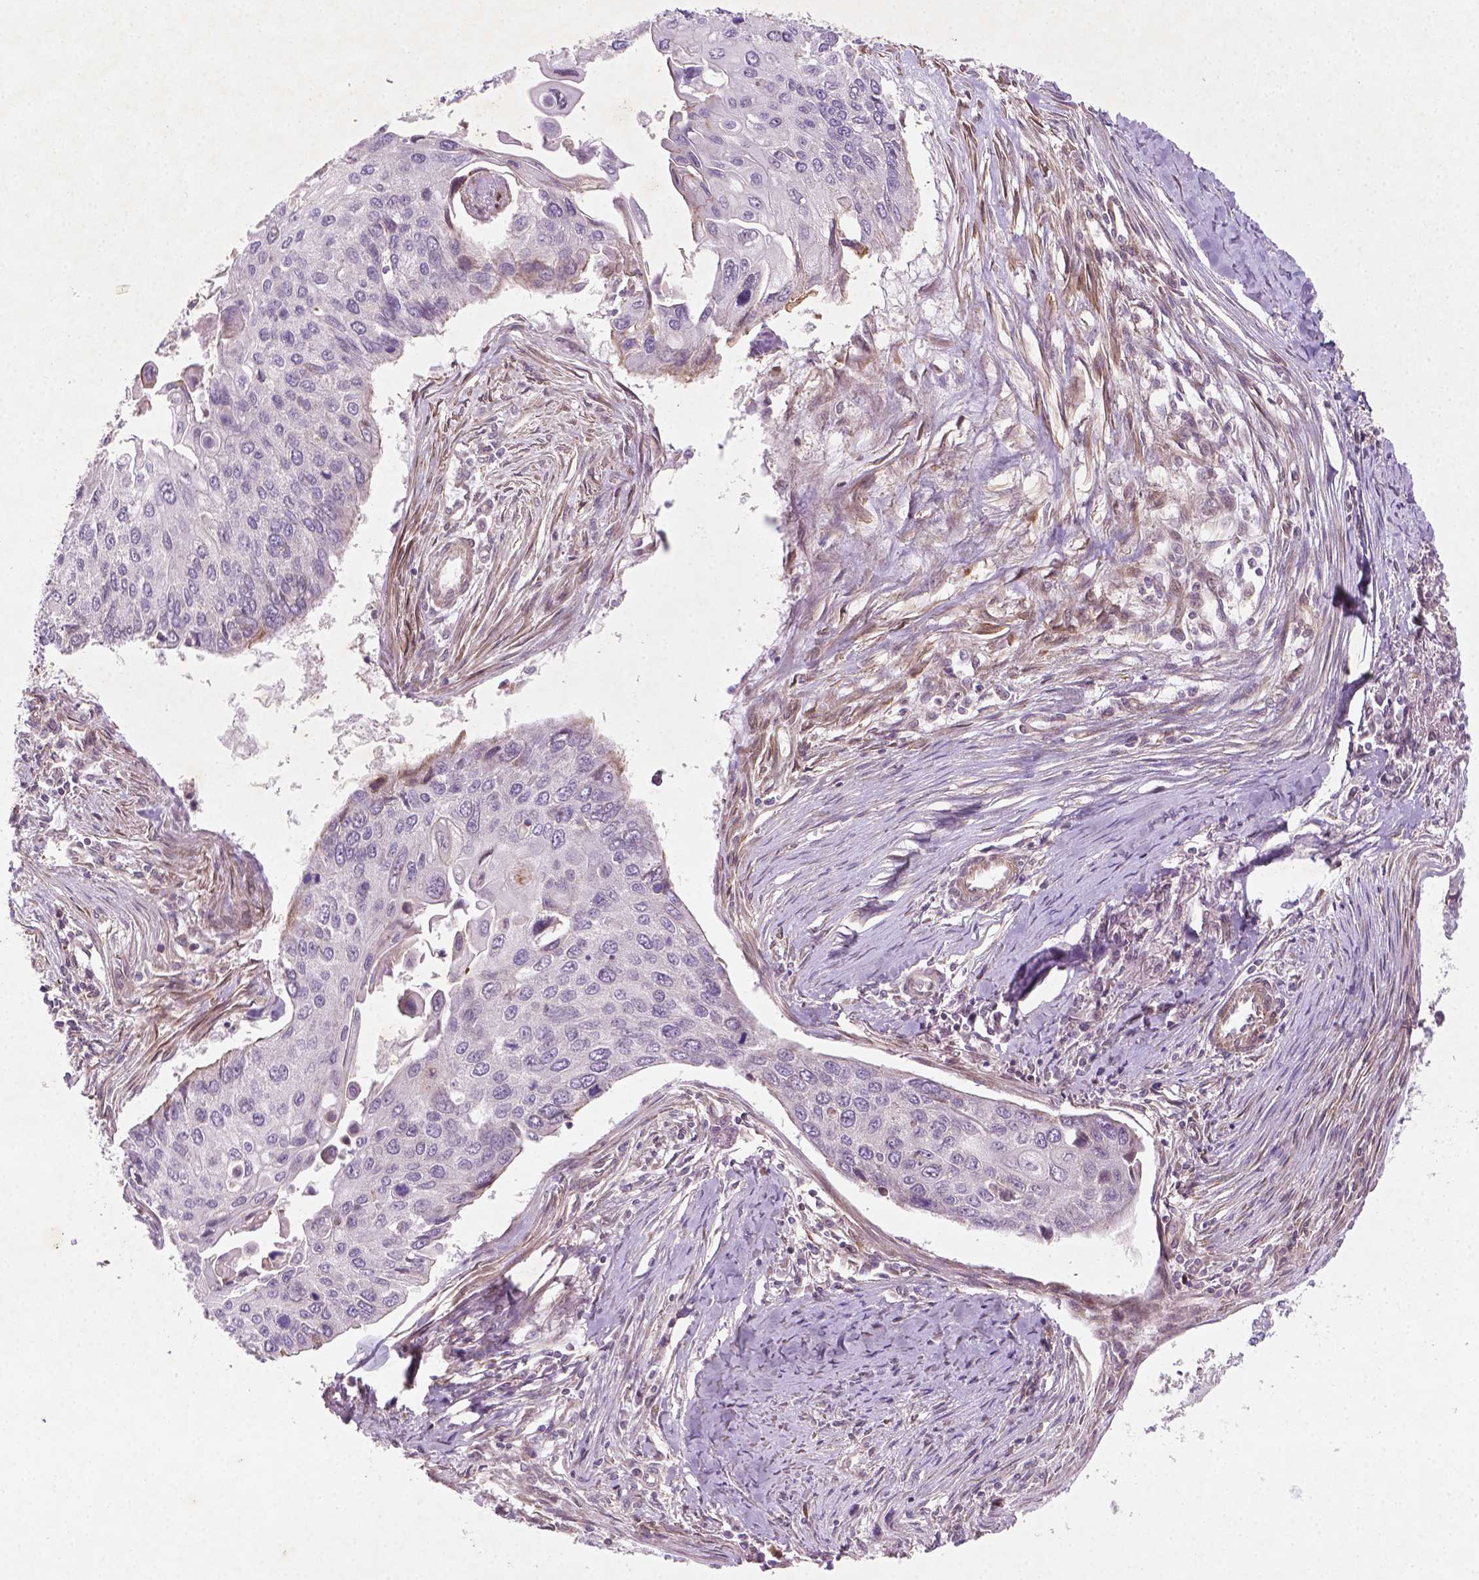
{"staining": {"intensity": "negative", "quantity": "none", "location": "none"}, "tissue": "lung cancer", "cell_type": "Tumor cells", "image_type": "cancer", "snomed": [{"axis": "morphology", "description": "Squamous cell carcinoma, NOS"}, {"axis": "morphology", "description": "Squamous cell carcinoma, metastatic, NOS"}, {"axis": "topography", "description": "Lung"}], "caption": "A histopathology image of lung metastatic squamous cell carcinoma stained for a protein exhibits no brown staining in tumor cells. Nuclei are stained in blue.", "gene": "TCHP", "patient": {"sex": "male", "age": 63}}